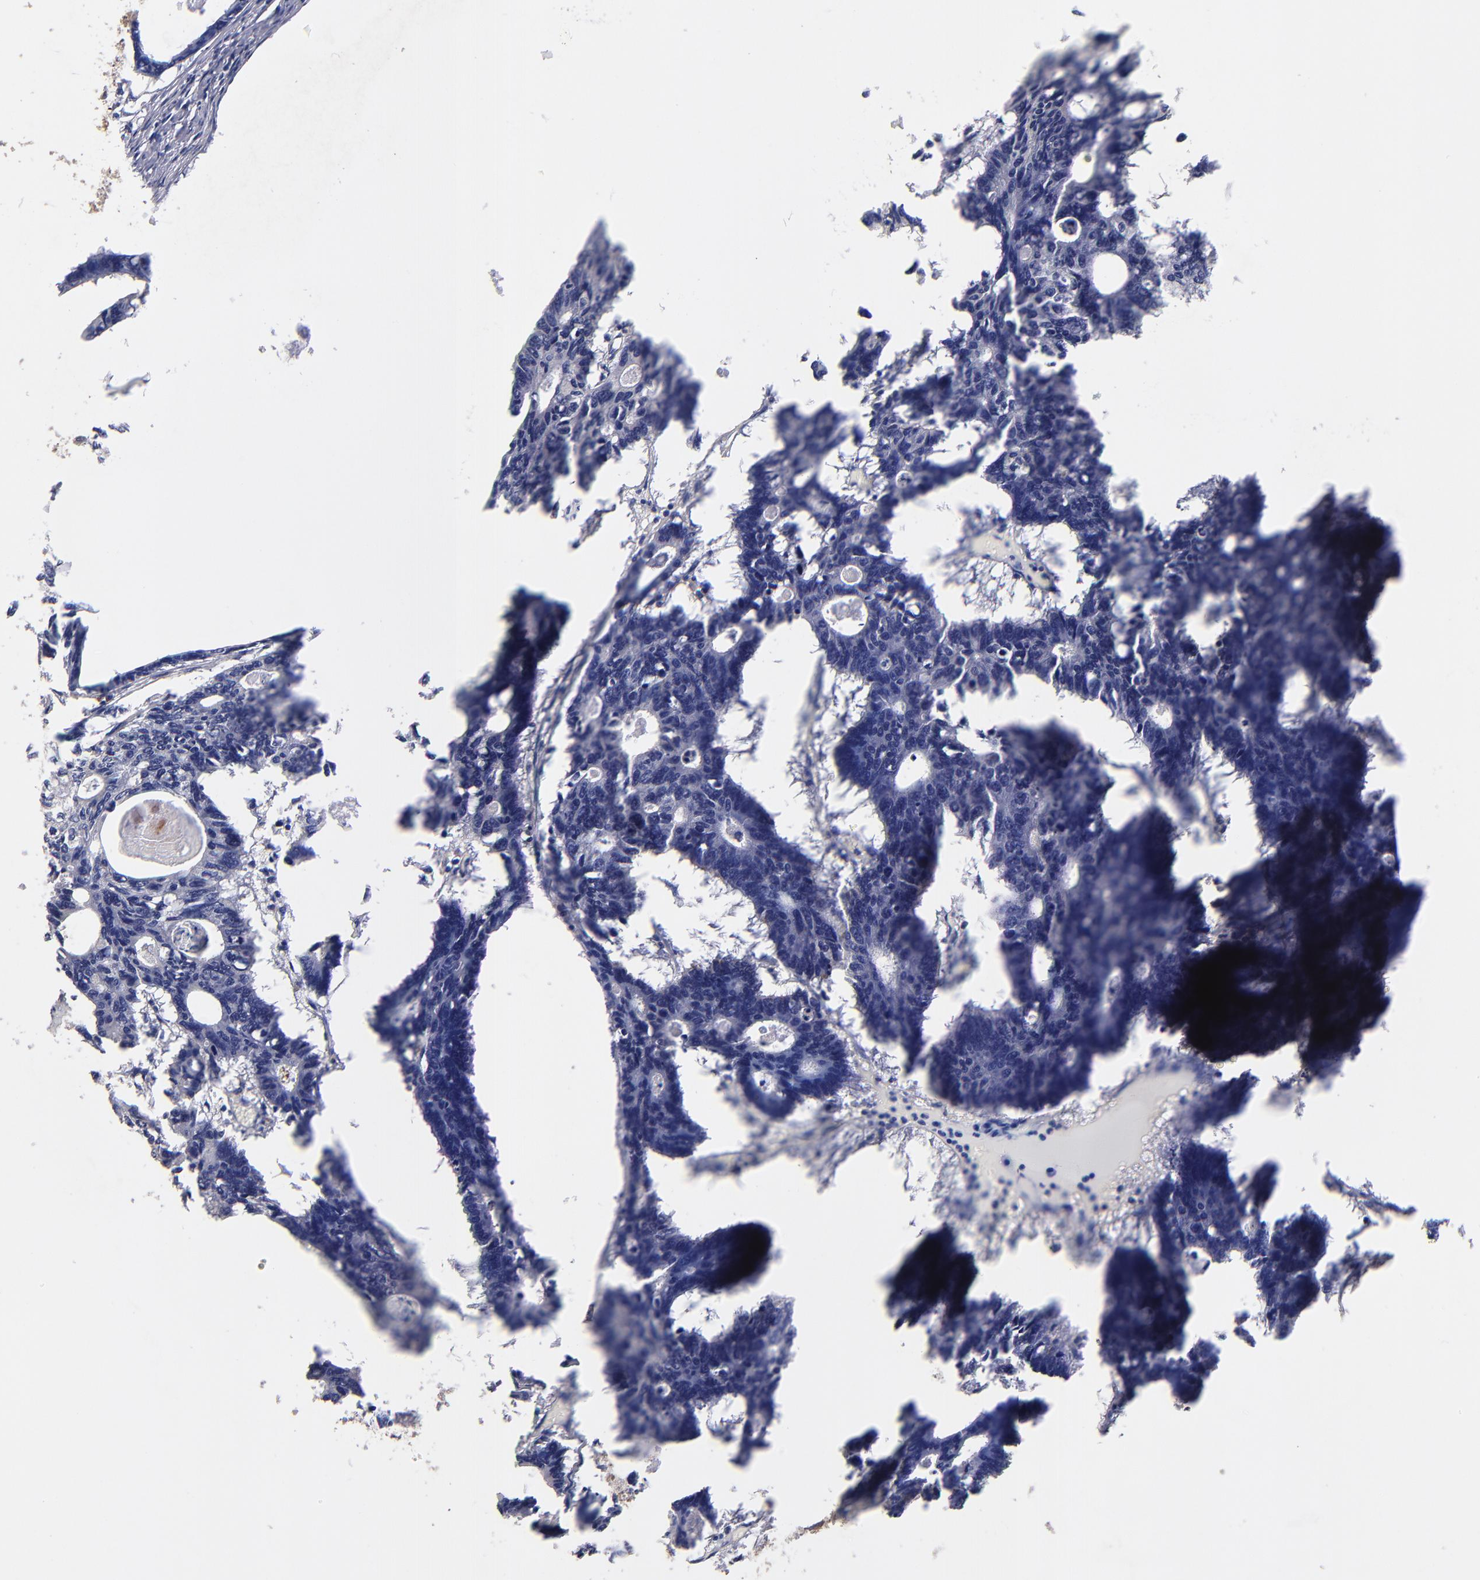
{"staining": {"intensity": "negative", "quantity": "none", "location": "none"}, "tissue": "colorectal cancer", "cell_type": "Tumor cells", "image_type": "cancer", "snomed": [{"axis": "morphology", "description": "Adenocarcinoma, NOS"}, {"axis": "topography", "description": "Colon"}], "caption": "Adenocarcinoma (colorectal) was stained to show a protein in brown. There is no significant positivity in tumor cells.", "gene": "MAGEE1", "patient": {"sex": "female", "age": 55}}